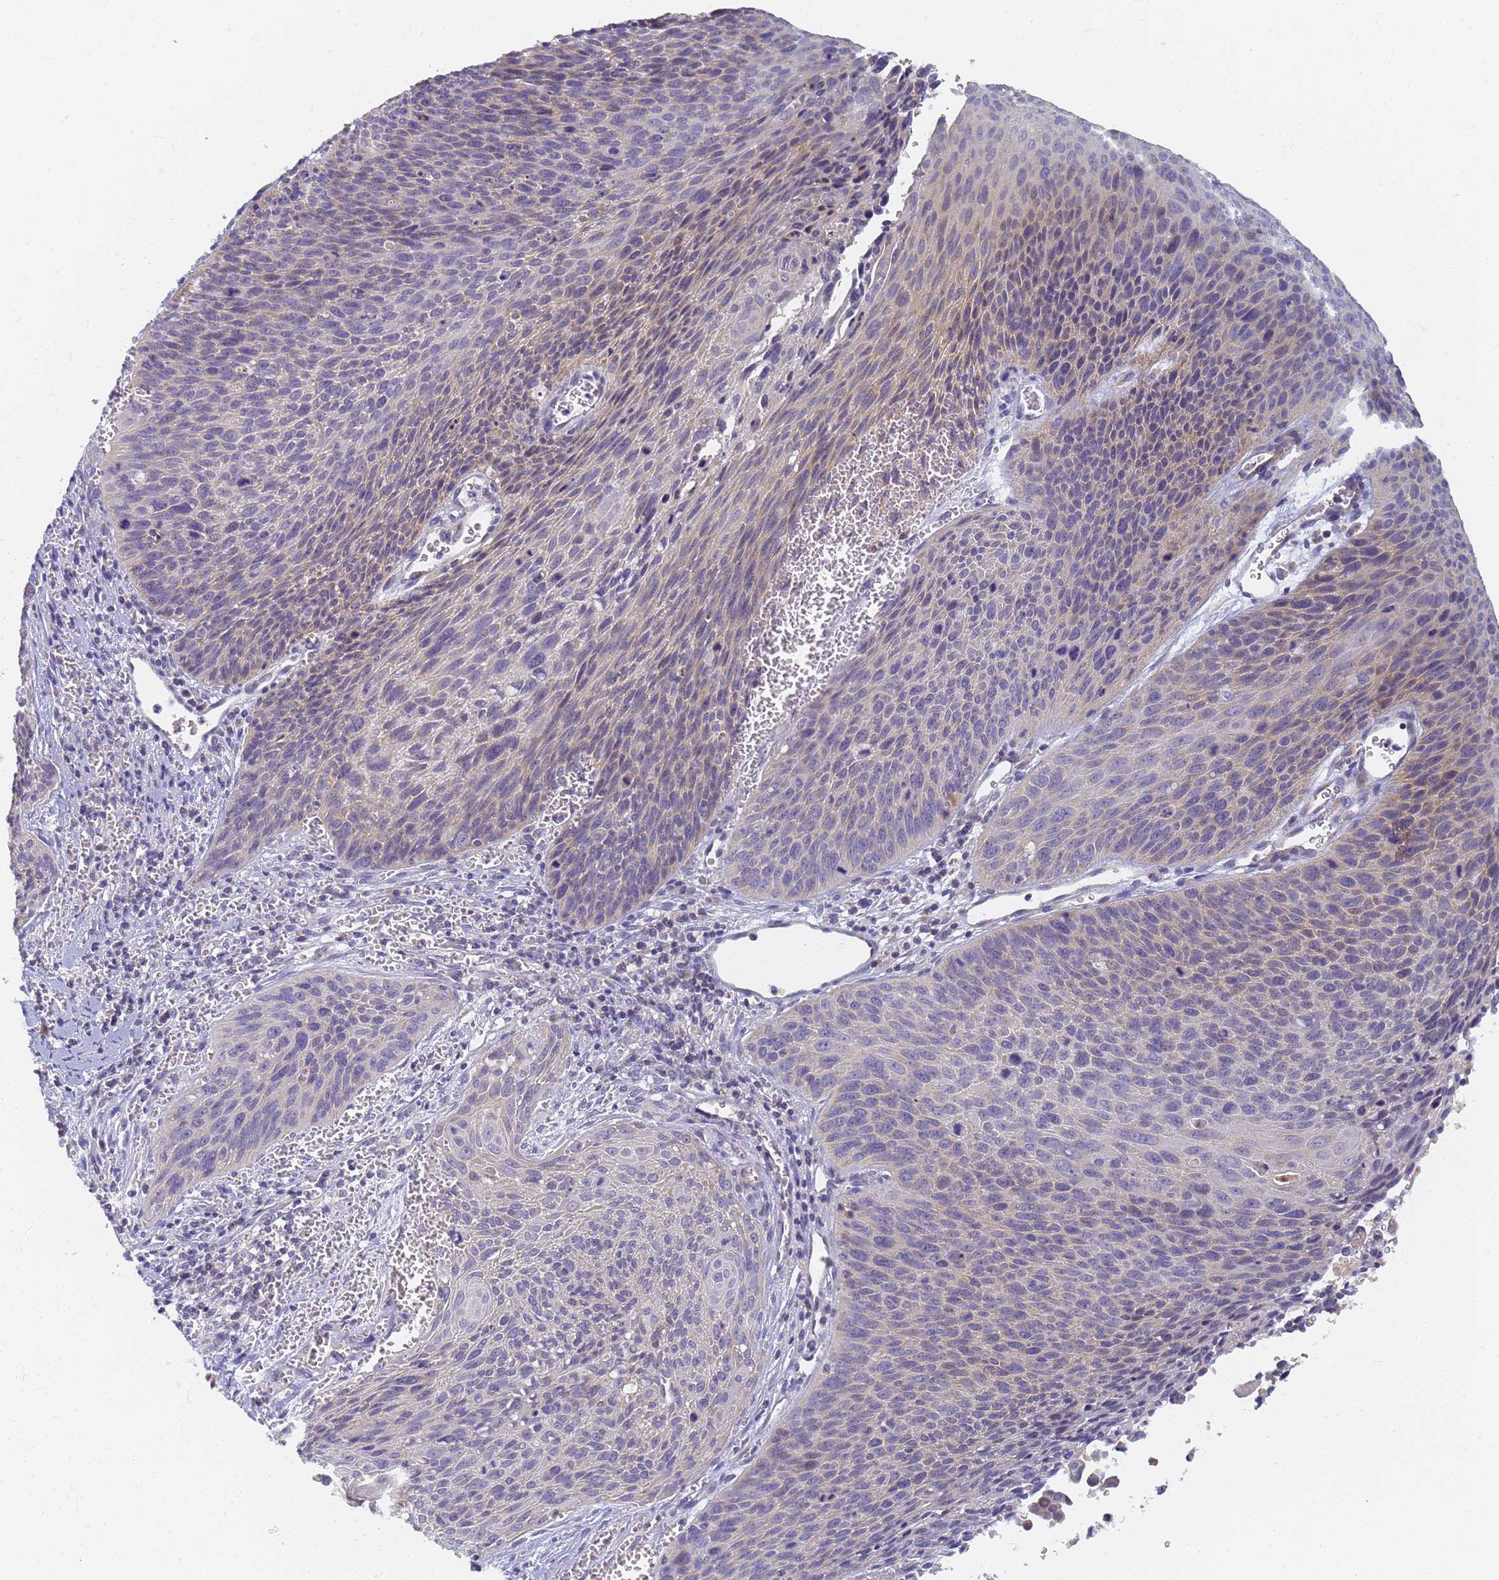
{"staining": {"intensity": "moderate", "quantity": "25%-75%", "location": "cytoplasmic/membranous"}, "tissue": "cervical cancer", "cell_type": "Tumor cells", "image_type": "cancer", "snomed": [{"axis": "morphology", "description": "Squamous cell carcinoma, NOS"}, {"axis": "topography", "description": "Cervix"}], "caption": "A brown stain shows moderate cytoplasmic/membranous positivity of a protein in cervical cancer (squamous cell carcinoma) tumor cells.", "gene": "UTP23", "patient": {"sex": "female", "age": 55}}